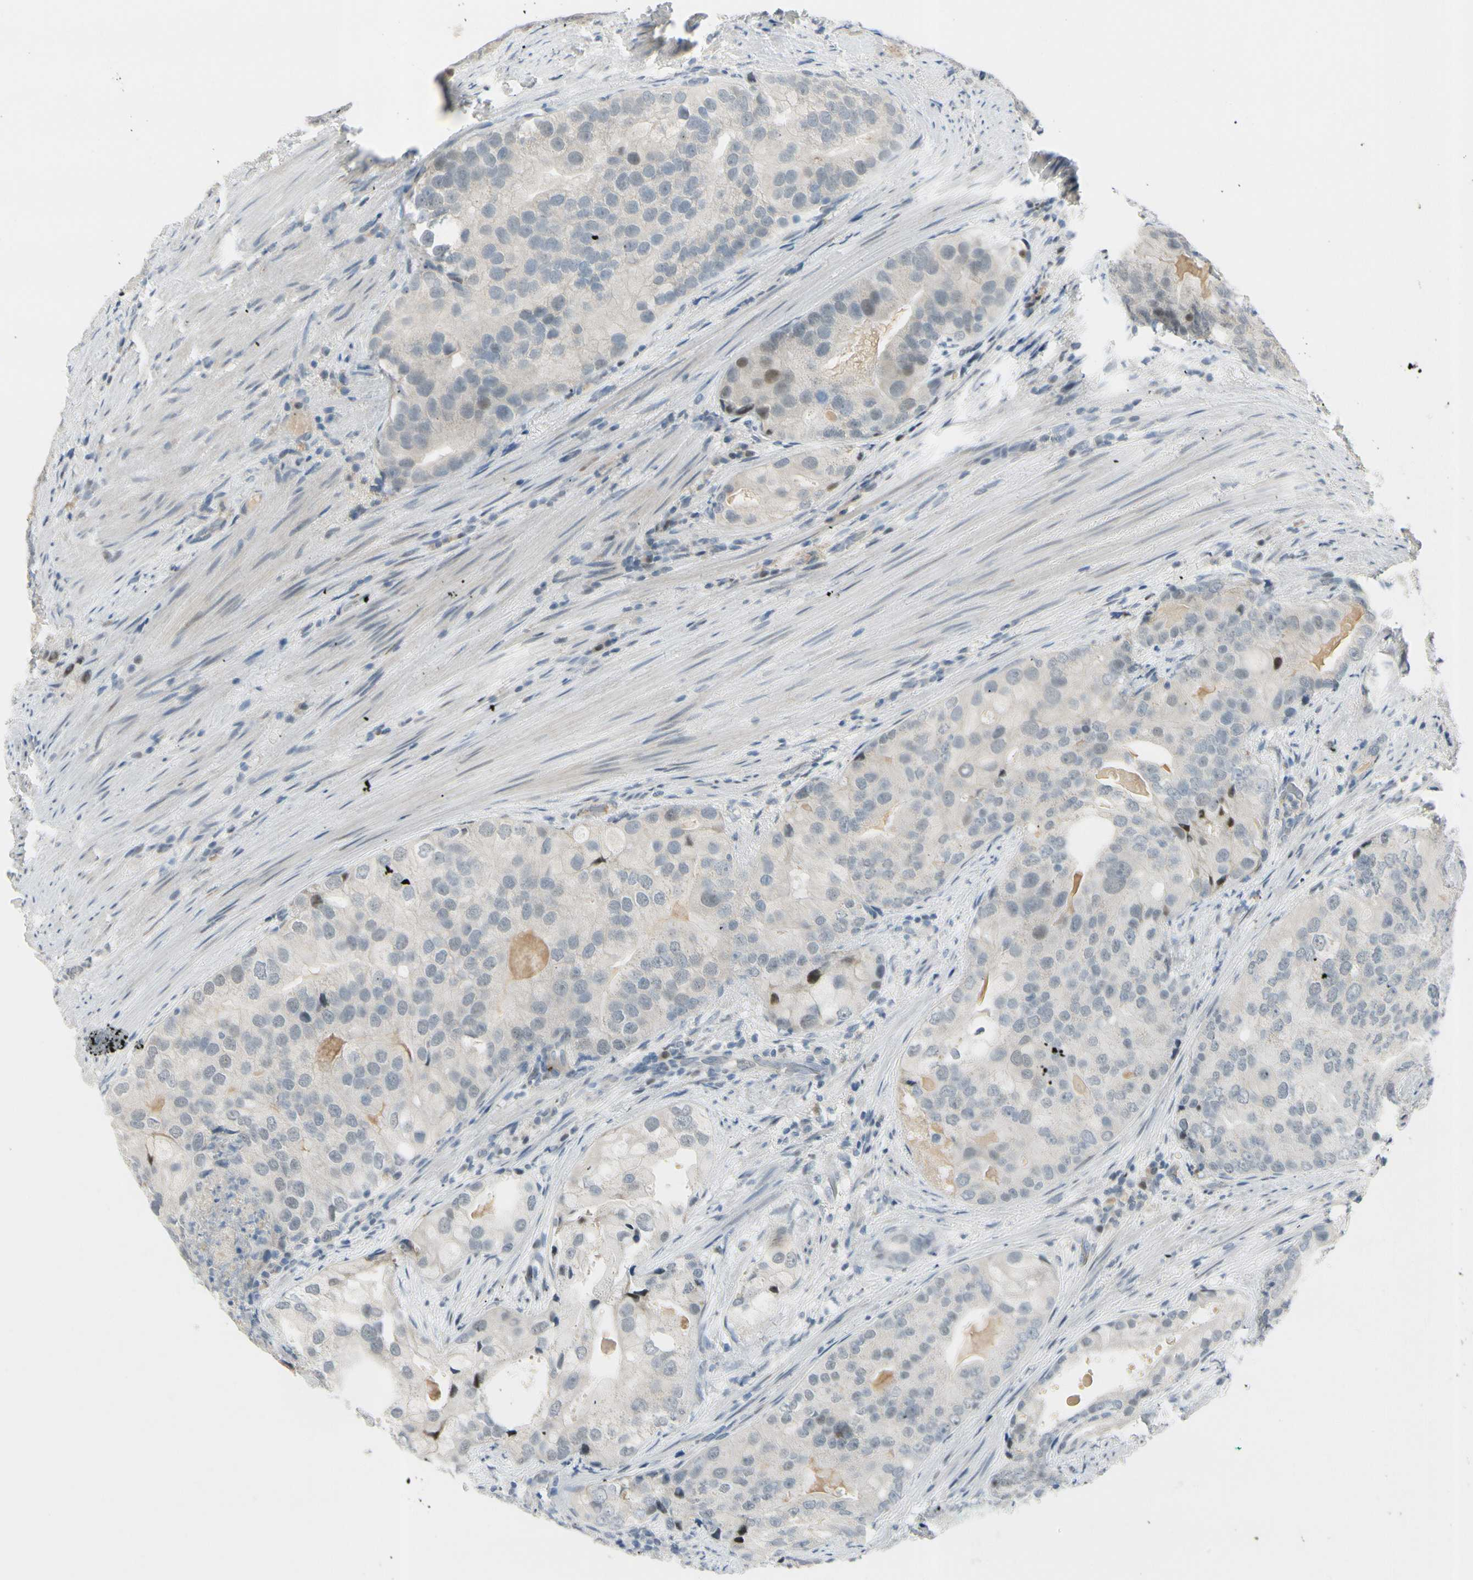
{"staining": {"intensity": "negative", "quantity": "none", "location": "none"}, "tissue": "prostate cancer", "cell_type": "Tumor cells", "image_type": "cancer", "snomed": [{"axis": "morphology", "description": "Adenocarcinoma, High grade"}, {"axis": "topography", "description": "Prostate"}], "caption": "Prostate high-grade adenocarcinoma stained for a protein using immunohistochemistry reveals no expression tumor cells.", "gene": "B4GALNT1", "patient": {"sex": "male", "age": 66}}